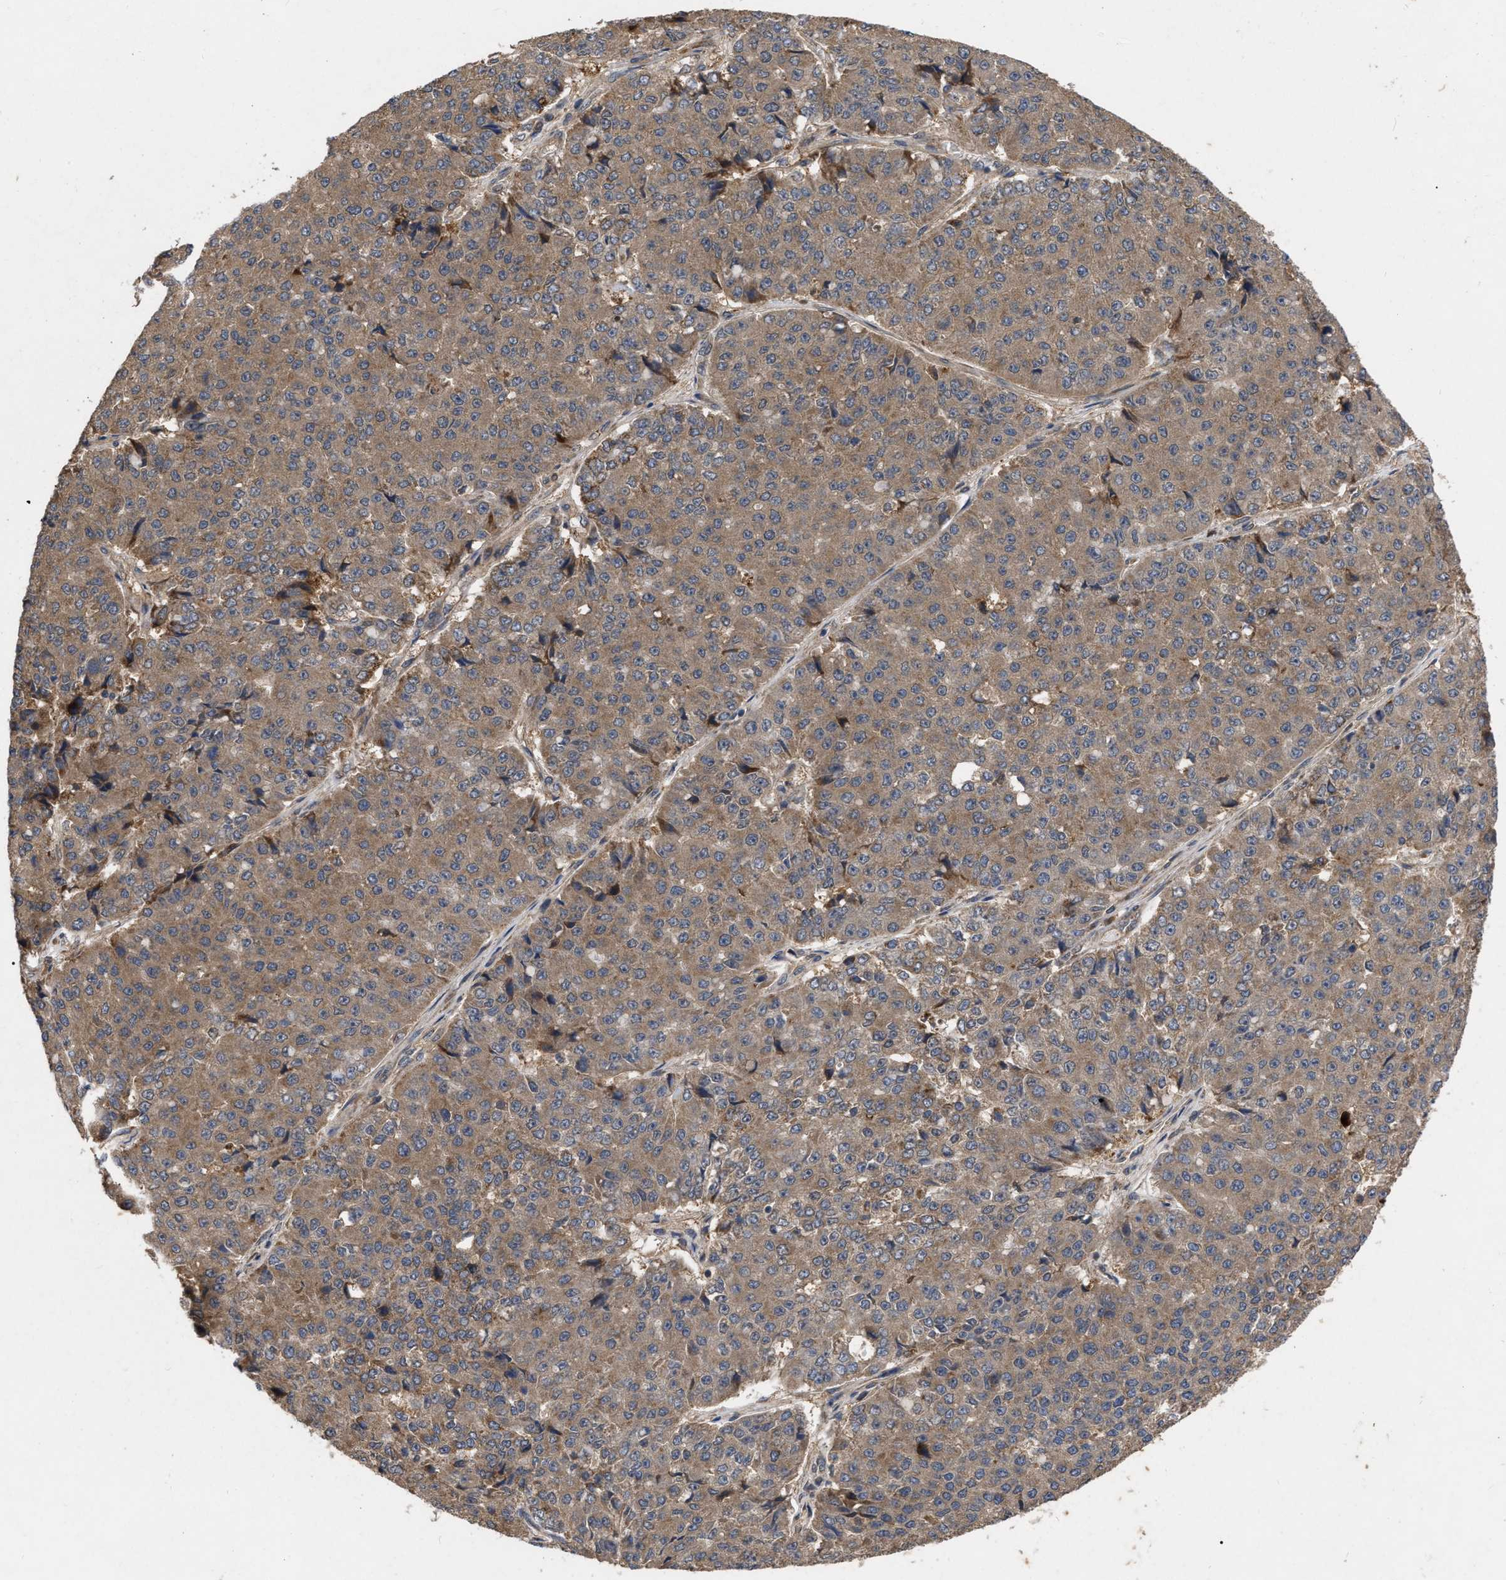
{"staining": {"intensity": "moderate", "quantity": ">75%", "location": "cytoplasmic/membranous"}, "tissue": "pancreatic cancer", "cell_type": "Tumor cells", "image_type": "cancer", "snomed": [{"axis": "morphology", "description": "Adenocarcinoma, NOS"}, {"axis": "topography", "description": "Pancreas"}], "caption": "Pancreatic adenocarcinoma stained with a brown dye demonstrates moderate cytoplasmic/membranous positive expression in about >75% of tumor cells.", "gene": "CDKN2C", "patient": {"sex": "male", "age": 50}}